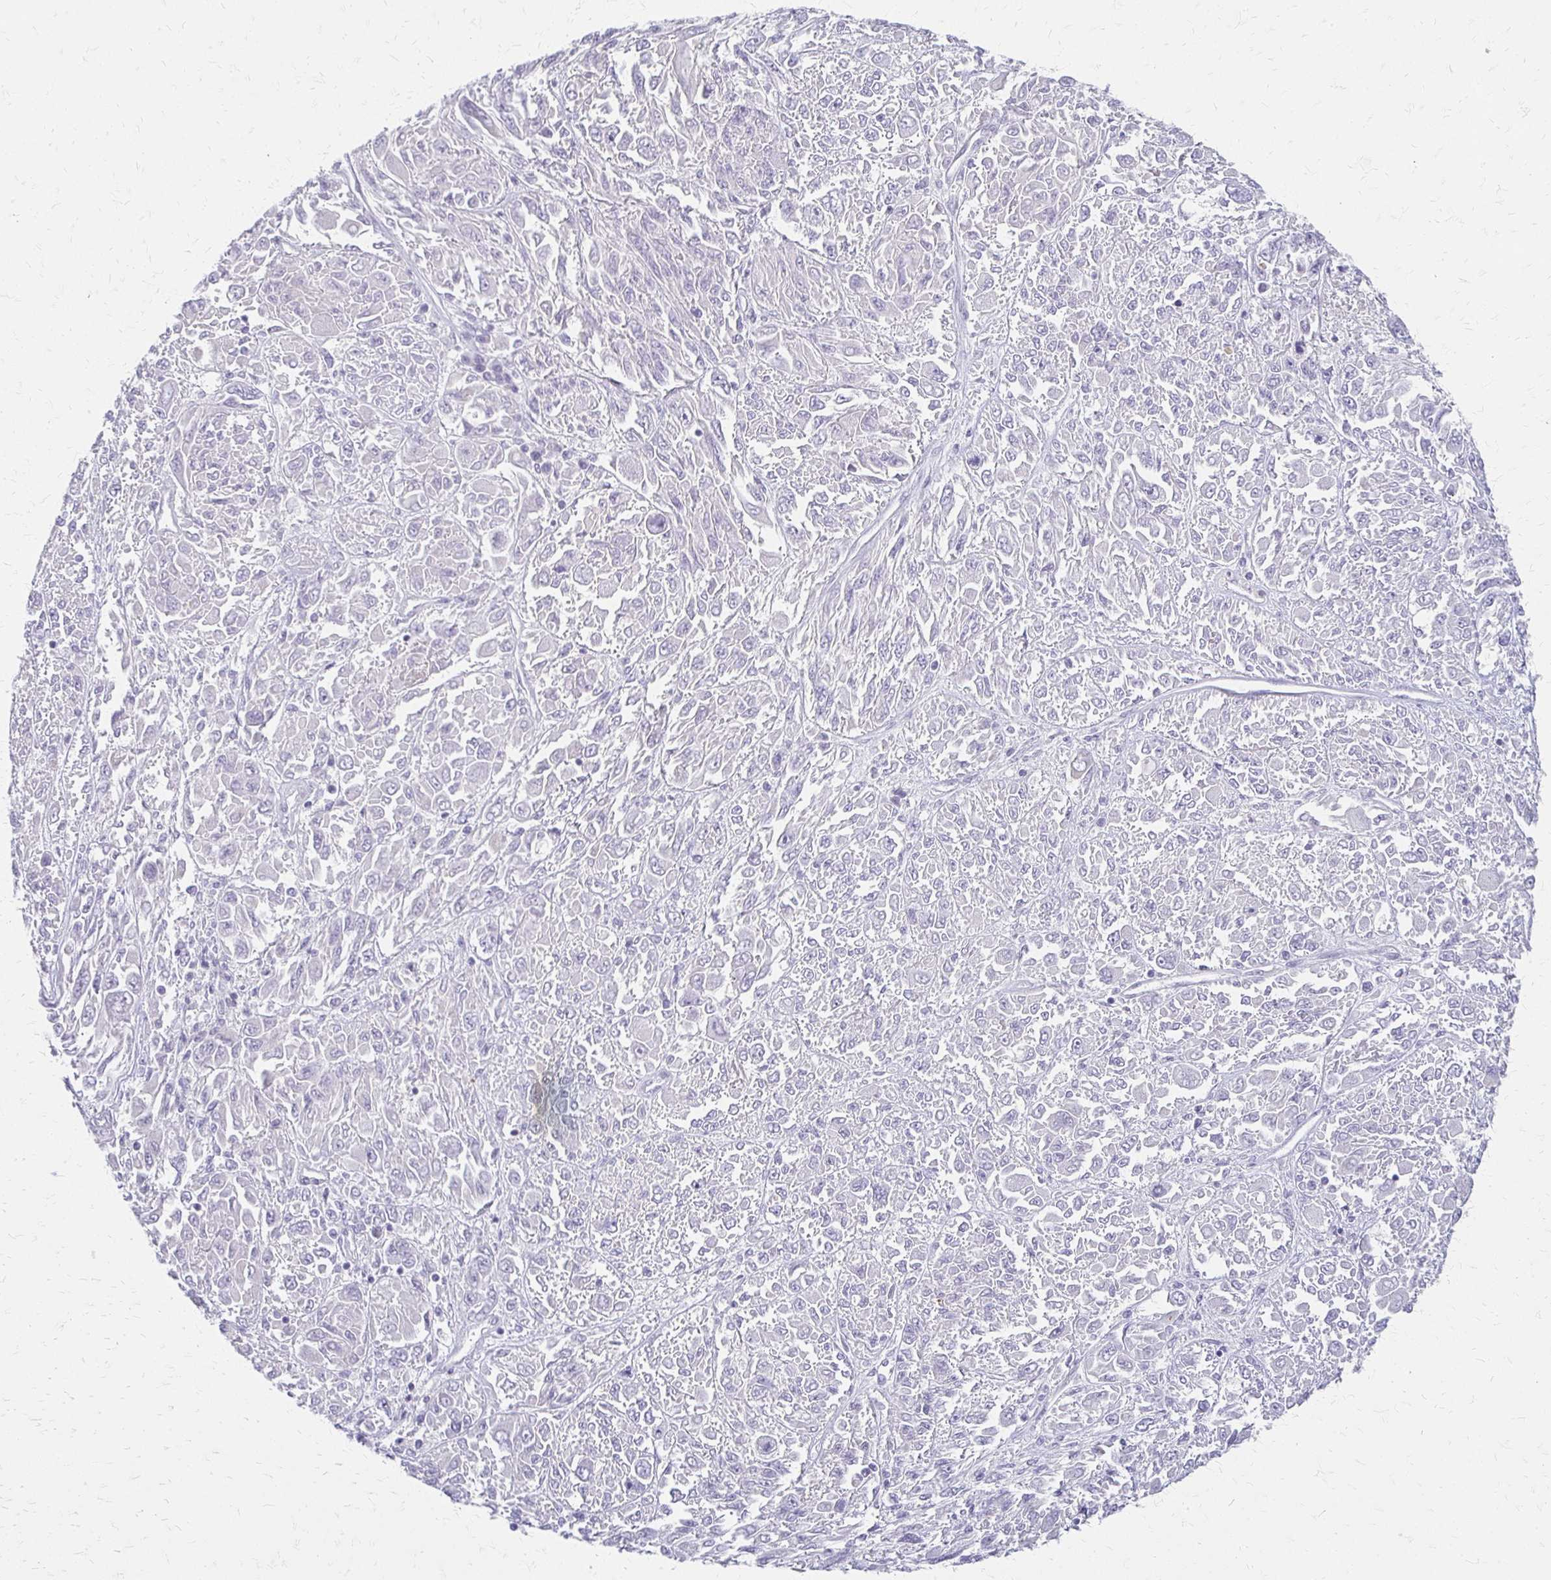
{"staining": {"intensity": "negative", "quantity": "none", "location": "none"}, "tissue": "melanoma", "cell_type": "Tumor cells", "image_type": "cancer", "snomed": [{"axis": "morphology", "description": "Malignant melanoma, NOS"}, {"axis": "topography", "description": "Skin"}], "caption": "DAB (3,3'-diaminobenzidine) immunohistochemical staining of melanoma demonstrates no significant positivity in tumor cells.", "gene": "ACP5", "patient": {"sex": "female", "age": 91}}